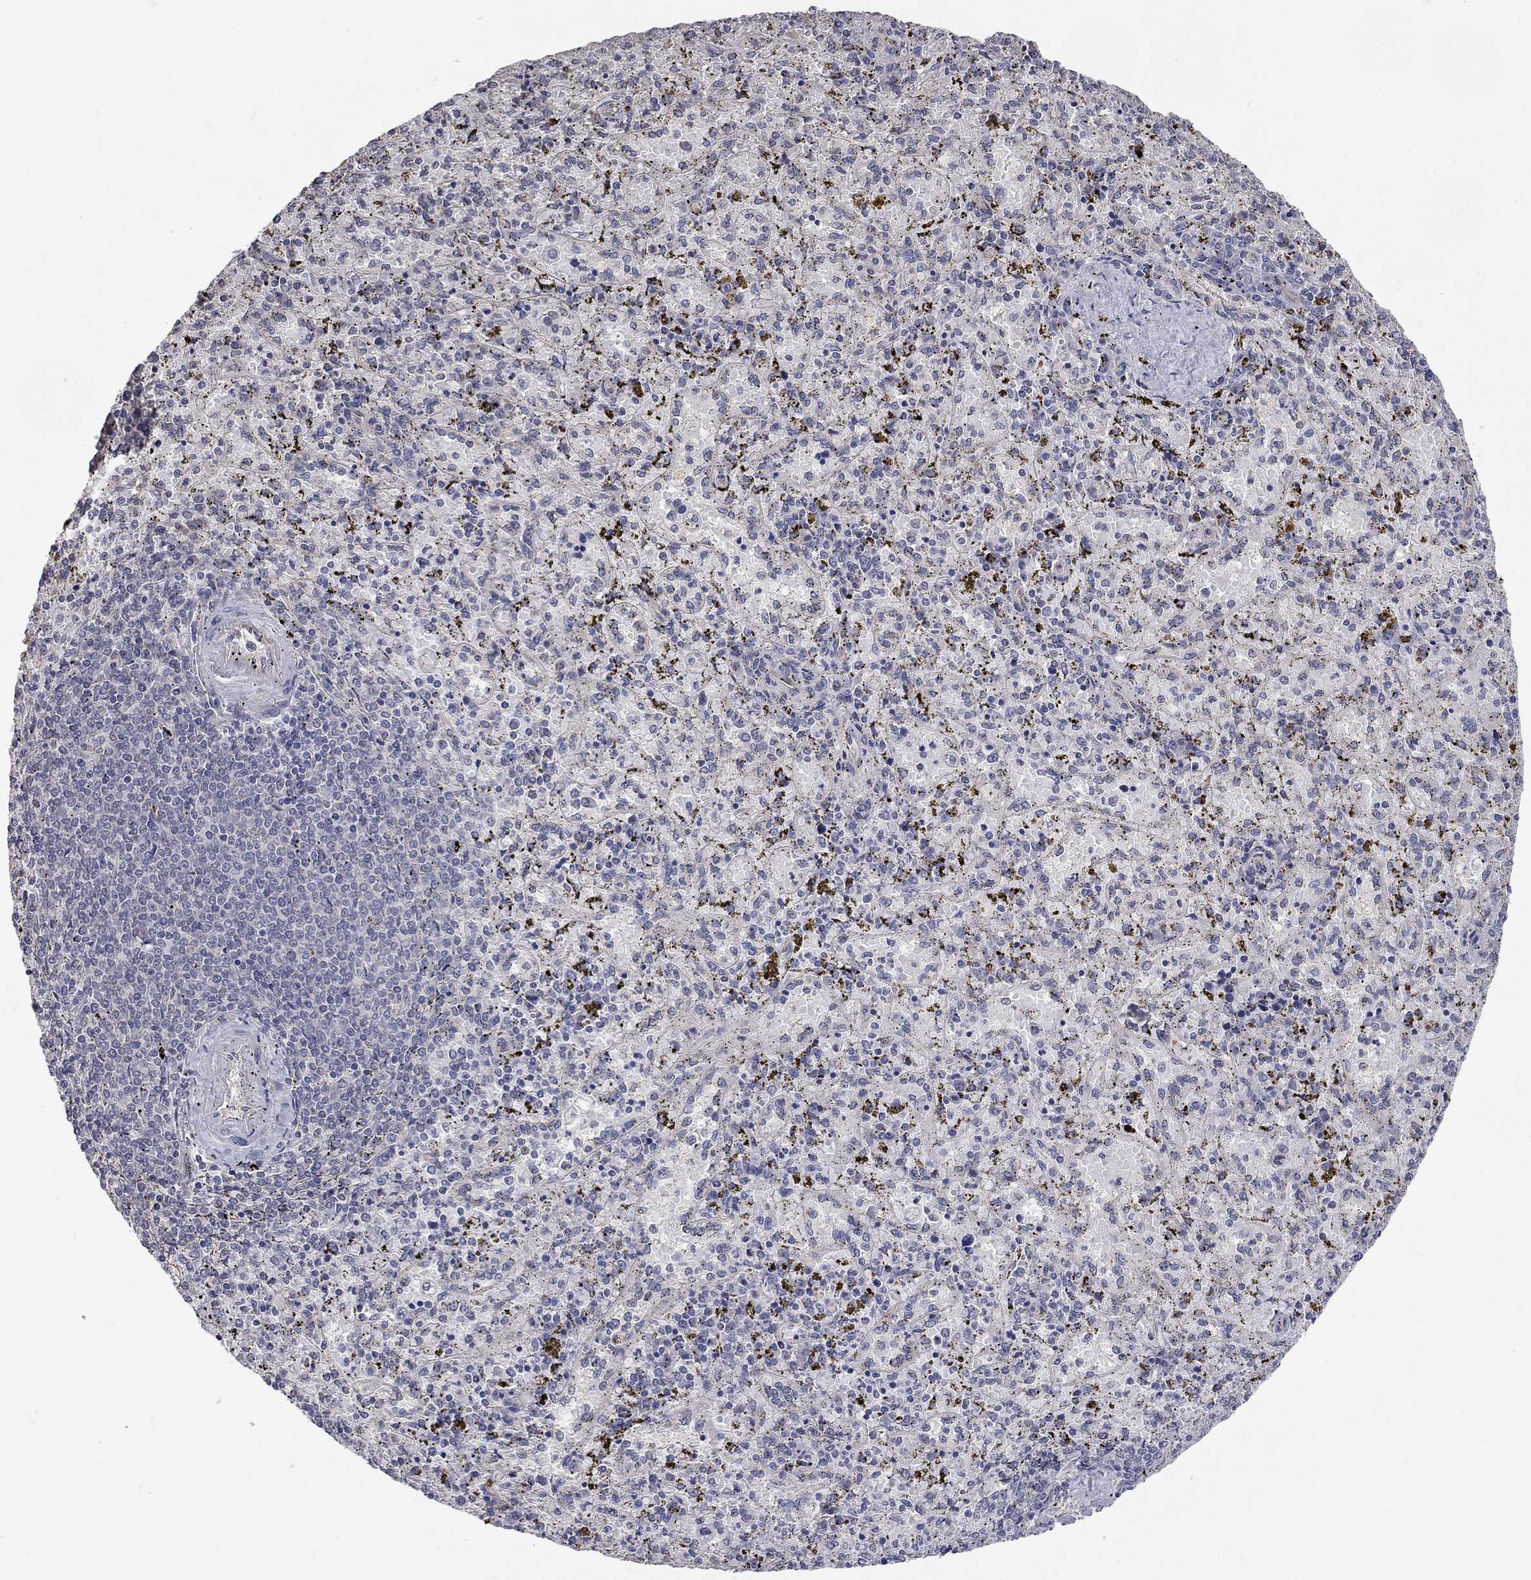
{"staining": {"intensity": "negative", "quantity": "none", "location": "none"}, "tissue": "spleen", "cell_type": "Cells in red pulp", "image_type": "normal", "snomed": [{"axis": "morphology", "description": "Normal tissue, NOS"}, {"axis": "topography", "description": "Spleen"}], "caption": "Histopathology image shows no protein positivity in cells in red pulp of unremarkable spleen. (DAB immunohistochemistry (IHC), high magnification).", "gene": "WASF3", "patient": {"sex": "female", "age": 50}}